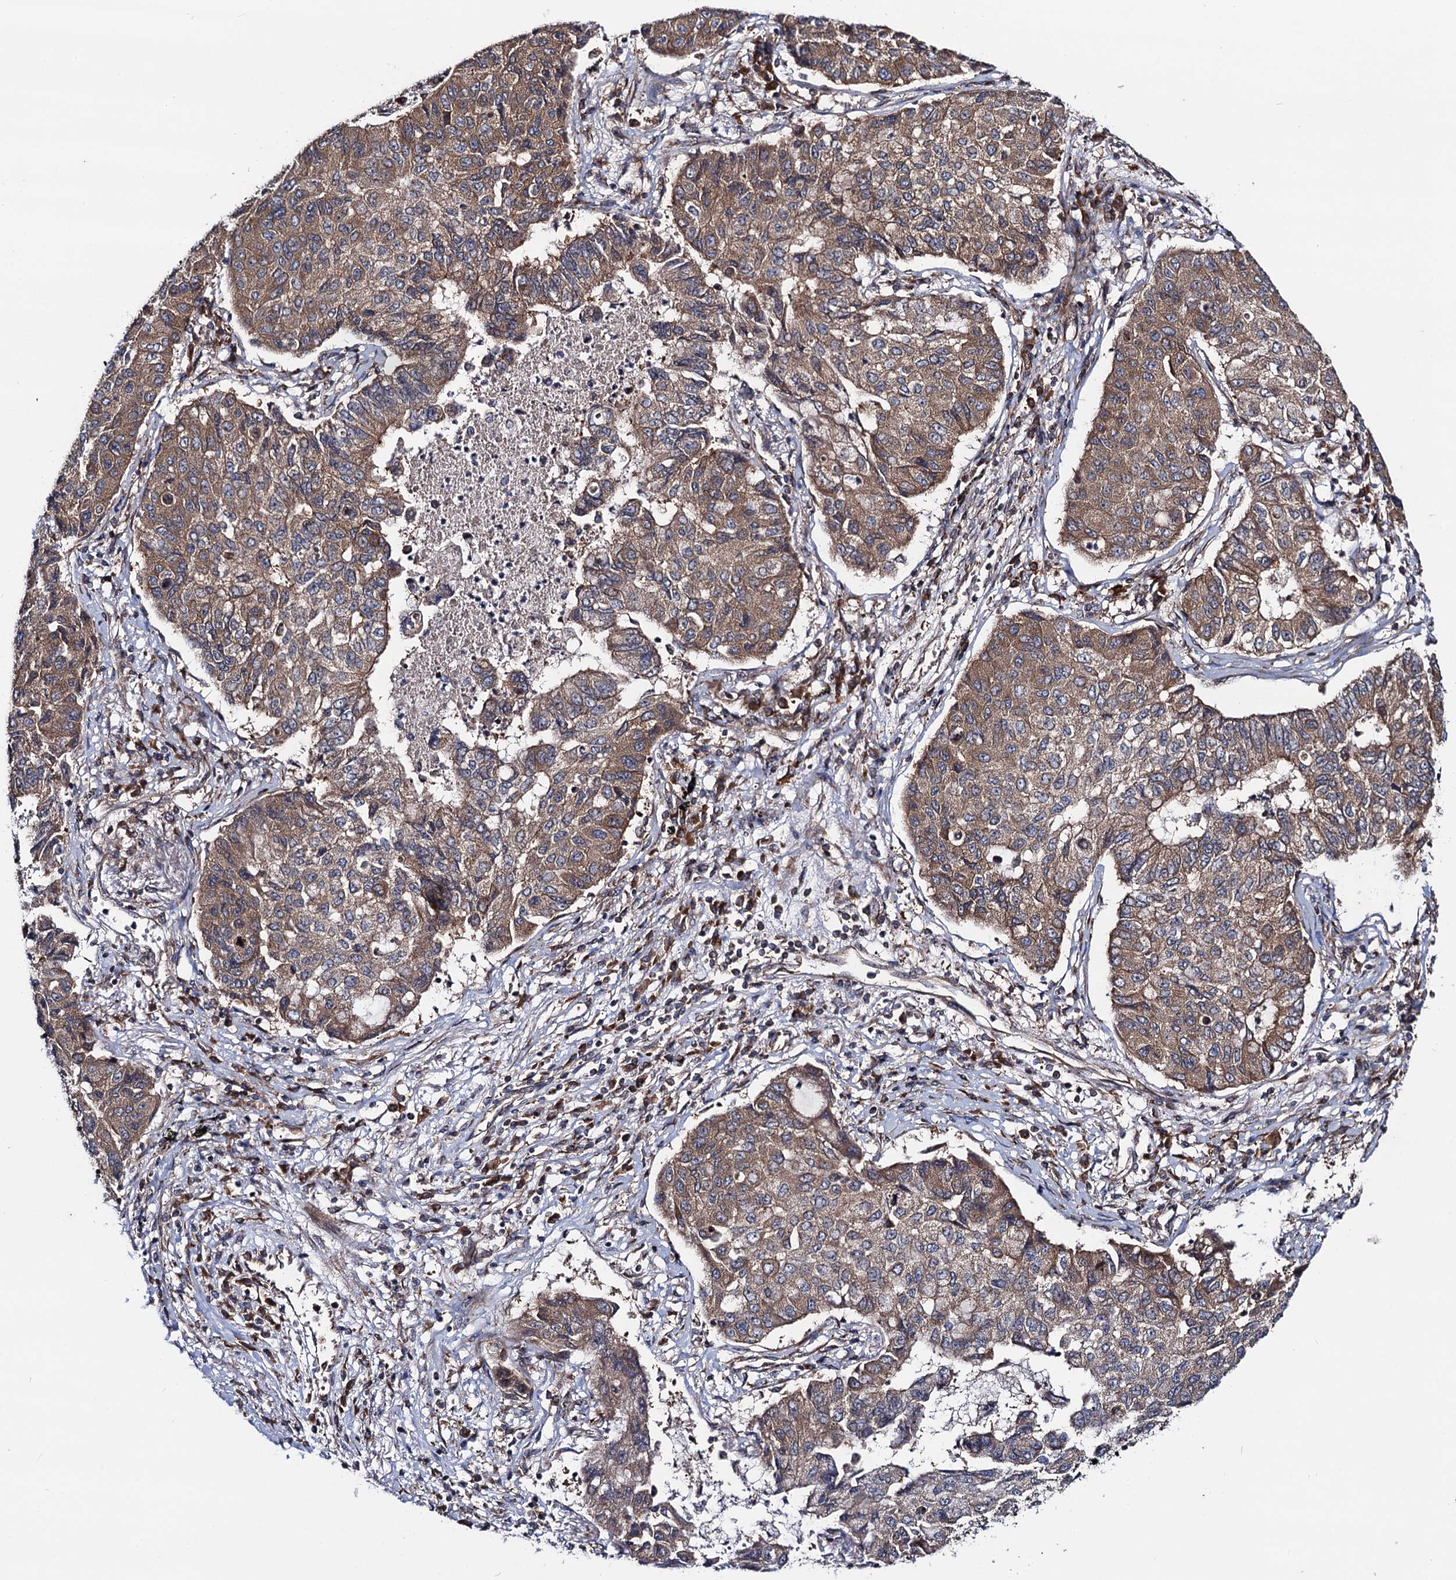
{"staining": {"intensity": "moderate", "quantity": ">75%", "location": "cytoplasmic/membranous"}, "tissue": "lung cancer", "cell_type": "Tumor cells", "image_type": "cancer", "snomed": [{"axis": "morphology", "description": "Squamous cell carcinoma, NOS"}, {"axis": "topography", "description": "Lung"}], "caption": "Squamous cell carcinoma (lung) stained with a protein marker shows moderate staining in tumor cells.", "gene": "DYDC1", "patient": {"sex": "male", "age": 74}}